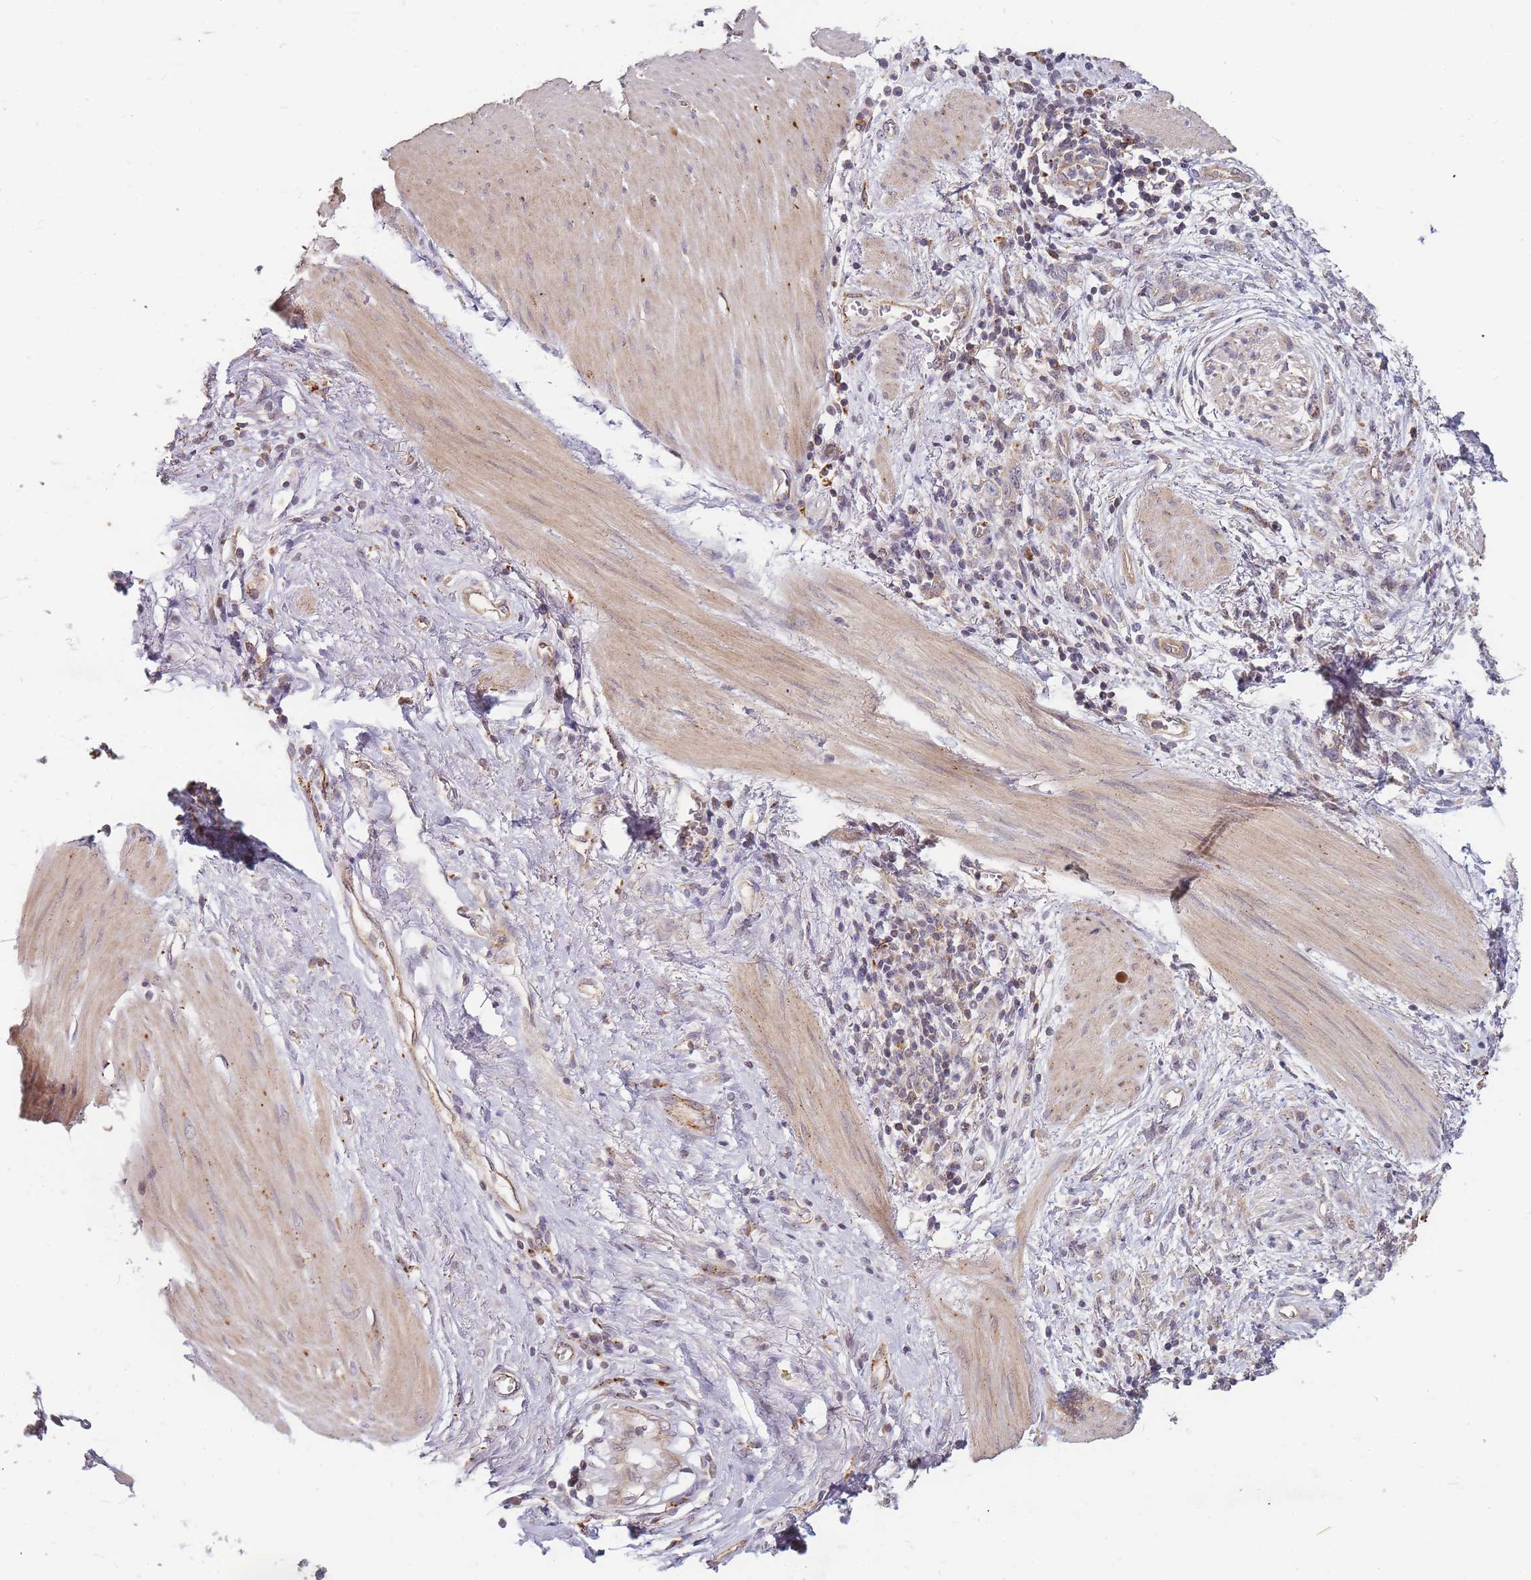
{"staining": {"intensity": "negative", "quantity": "none", "location": "none"}, "tissue": "stomach cancer", "cell_type": "Tumor cells", "image_type": "cancer", "snomed": [{"axis": "morphology", "description": "Adenocarcinoma, NOS"}, {"axis": "topography", "description": "Stomach"}], "caption": "Human stomach cancer stained for a protein using immunohistochemistry (IHC) displays no expression in tumor cells.", "gene": "ATG5", "patient": {"sex": "female", "age": 76}}